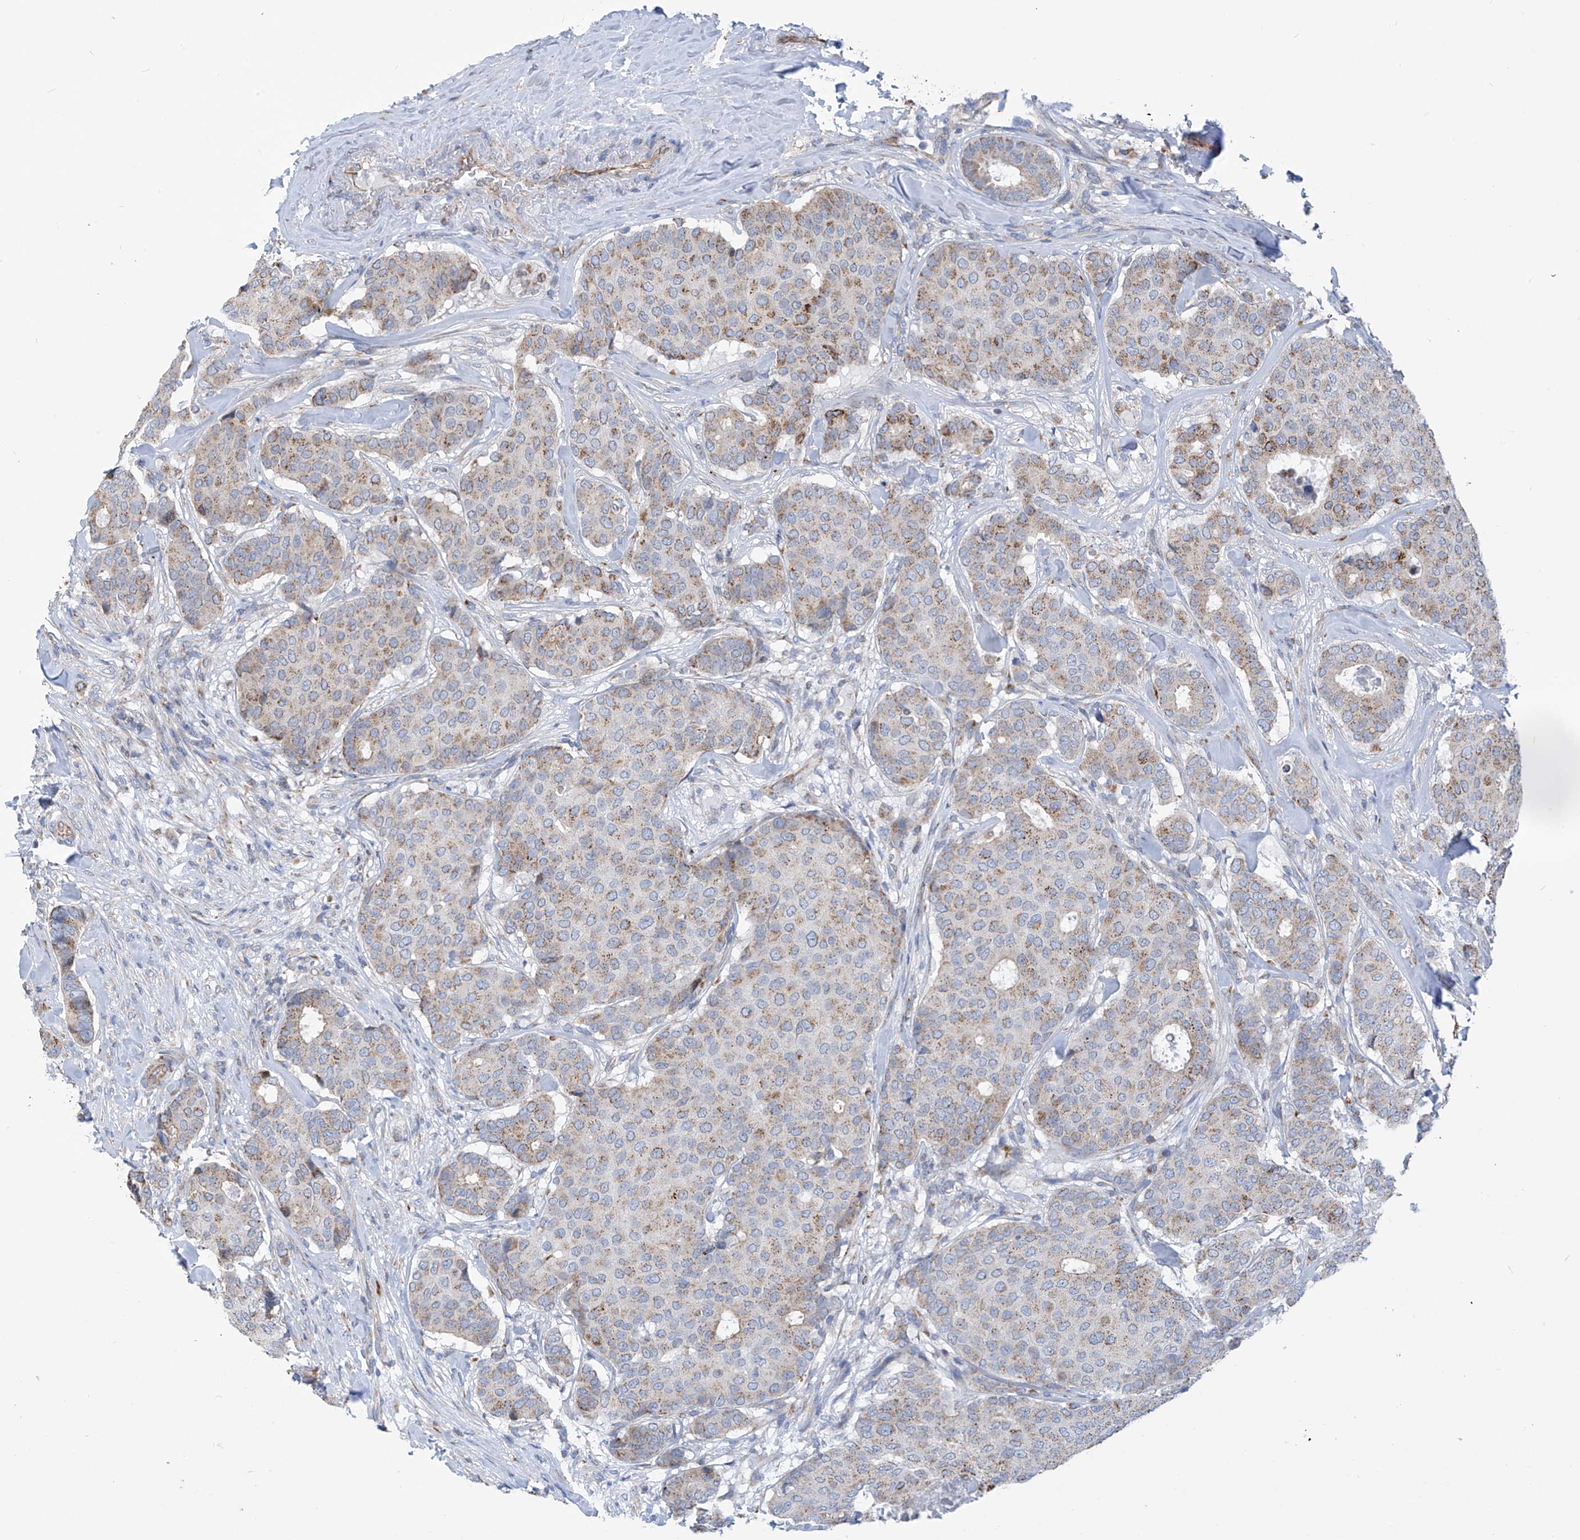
{"staining": {"intensity": "moderate", "quantity": "25%-75%", "location": "cytoplasmic/membranous"}, "tissue": "breast cancer", "cell_type": "Tumor cells", "image_type": "cancer", "snomed": [{"axis": "morphology", "description": "Duct carcinoma"}, {"axis": "topography", "description": "Breast"}], "caption": "Protein expression analysis of breast cancer shows moderate cytoplasmic/membranous positivity in about 25%-75% of tumor cells.", "gene": "EIF5B", "patient": {"sex": "female", "age": 75}}